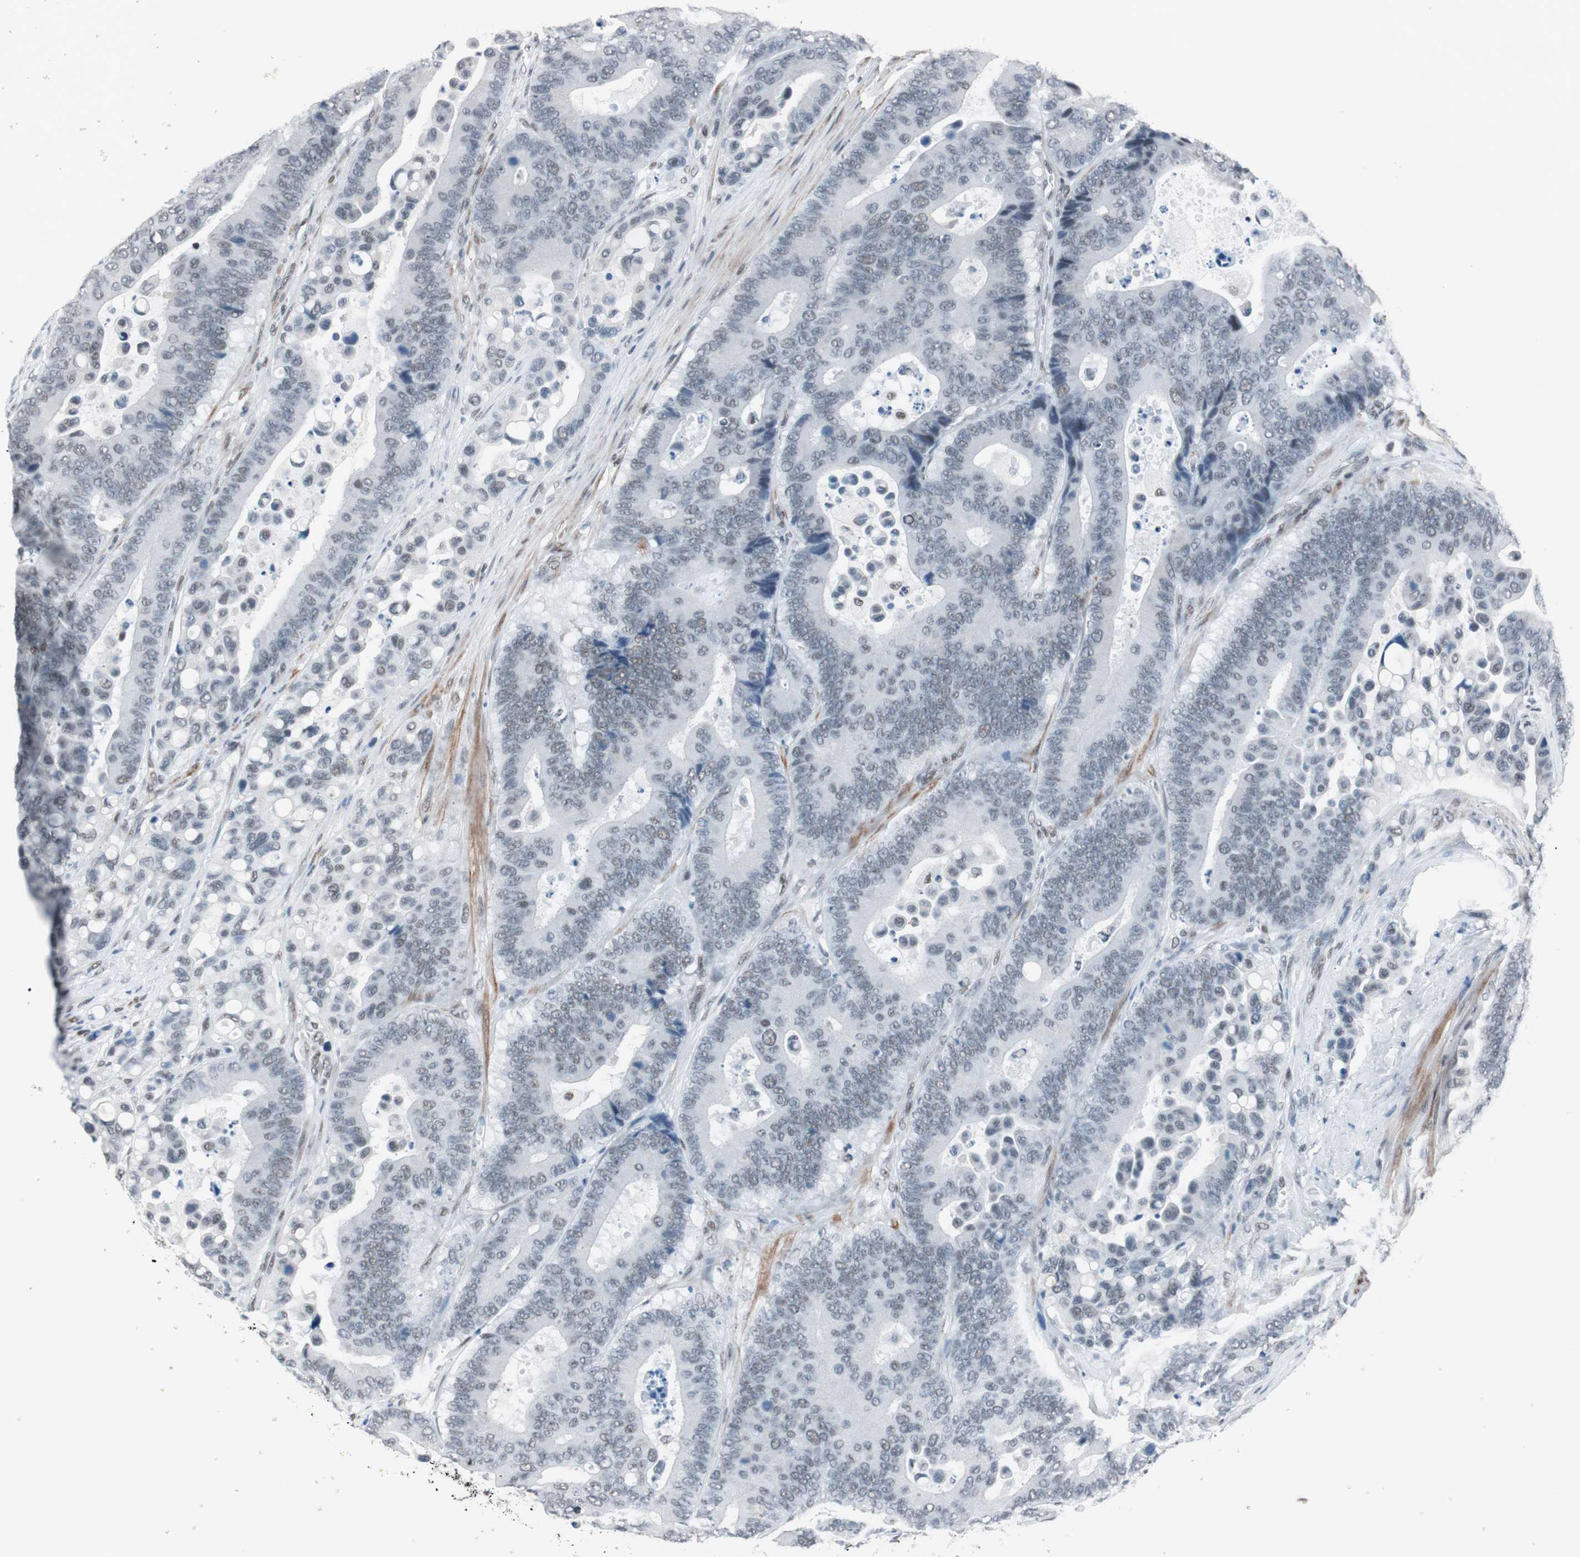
{"staining": {"intensity": "weak", "quantity": "<25%", "location": "nuclear"}, "tissue": "colorectal cancer", "cell_type": "Tumor cells", "image_type": "cancer", "snomed": [{"axis": "morphology", "description": "Normal tissue, NOS"}, {"axis": "morphology", "description": "Adenocarcinoma, NOS"}, {"axis": "topography", "description": "Colon"}], "caption": "Colorectal cancer (adenocarcinoma) was stained to show a protein in brown. There is no significant expression in tumor cells.", "gene": "ARID1A", "patient": {"sex": "male", "age": 82}}